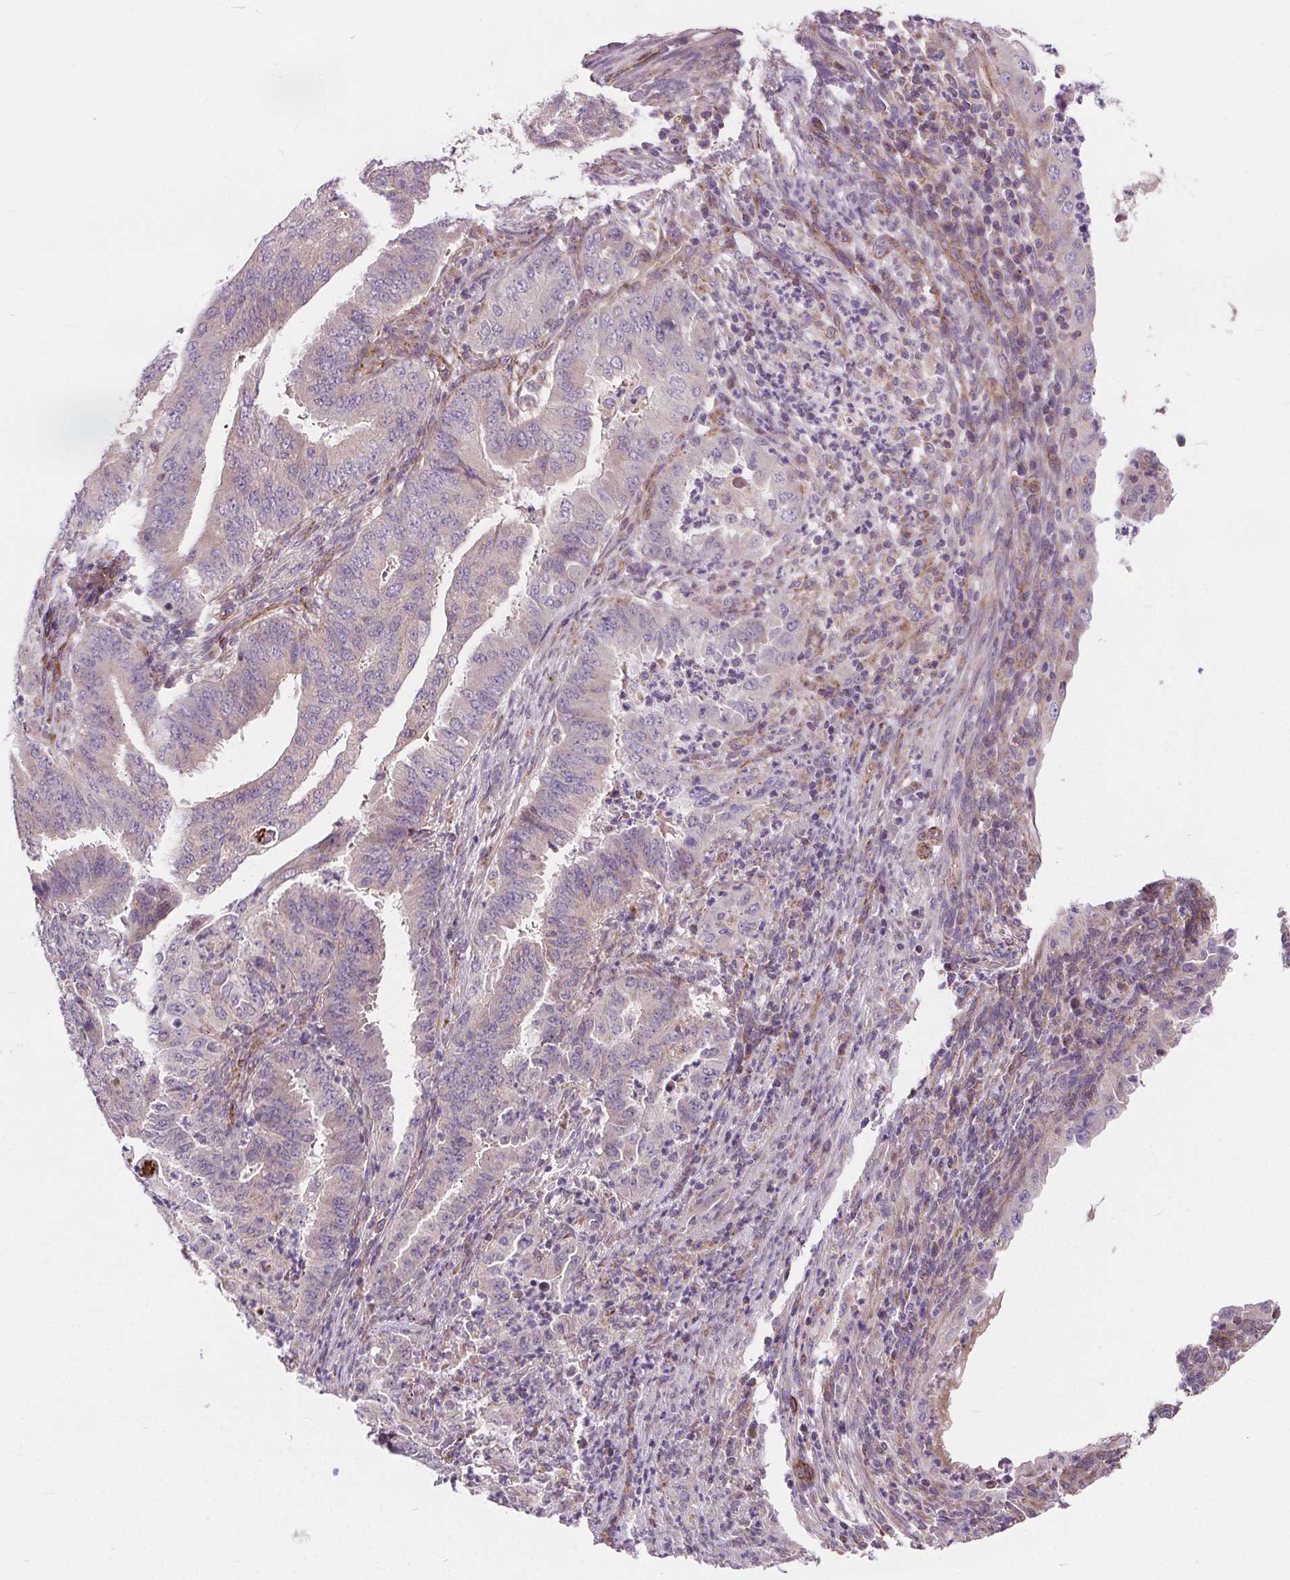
{"staining": {"intensity": "negative", "quantity": "none", "location": "none"}, "tissue": "endometrial cancer", "cell_type": "Tumor cells", "image_type": "cancer", "snomed": [{"axis": "morphology", "description": "Adenocarcinoma, NOS"}, {"axis": "topography", "description": "Endometrium"}], "caption": "DAB immunohistochemical staining of human adenocarcinoma (endometrial) exhibits no significant positivity in tumor cells.", "gene": "GOLT1B", "patient": {"sex": "female", "age": 51}}